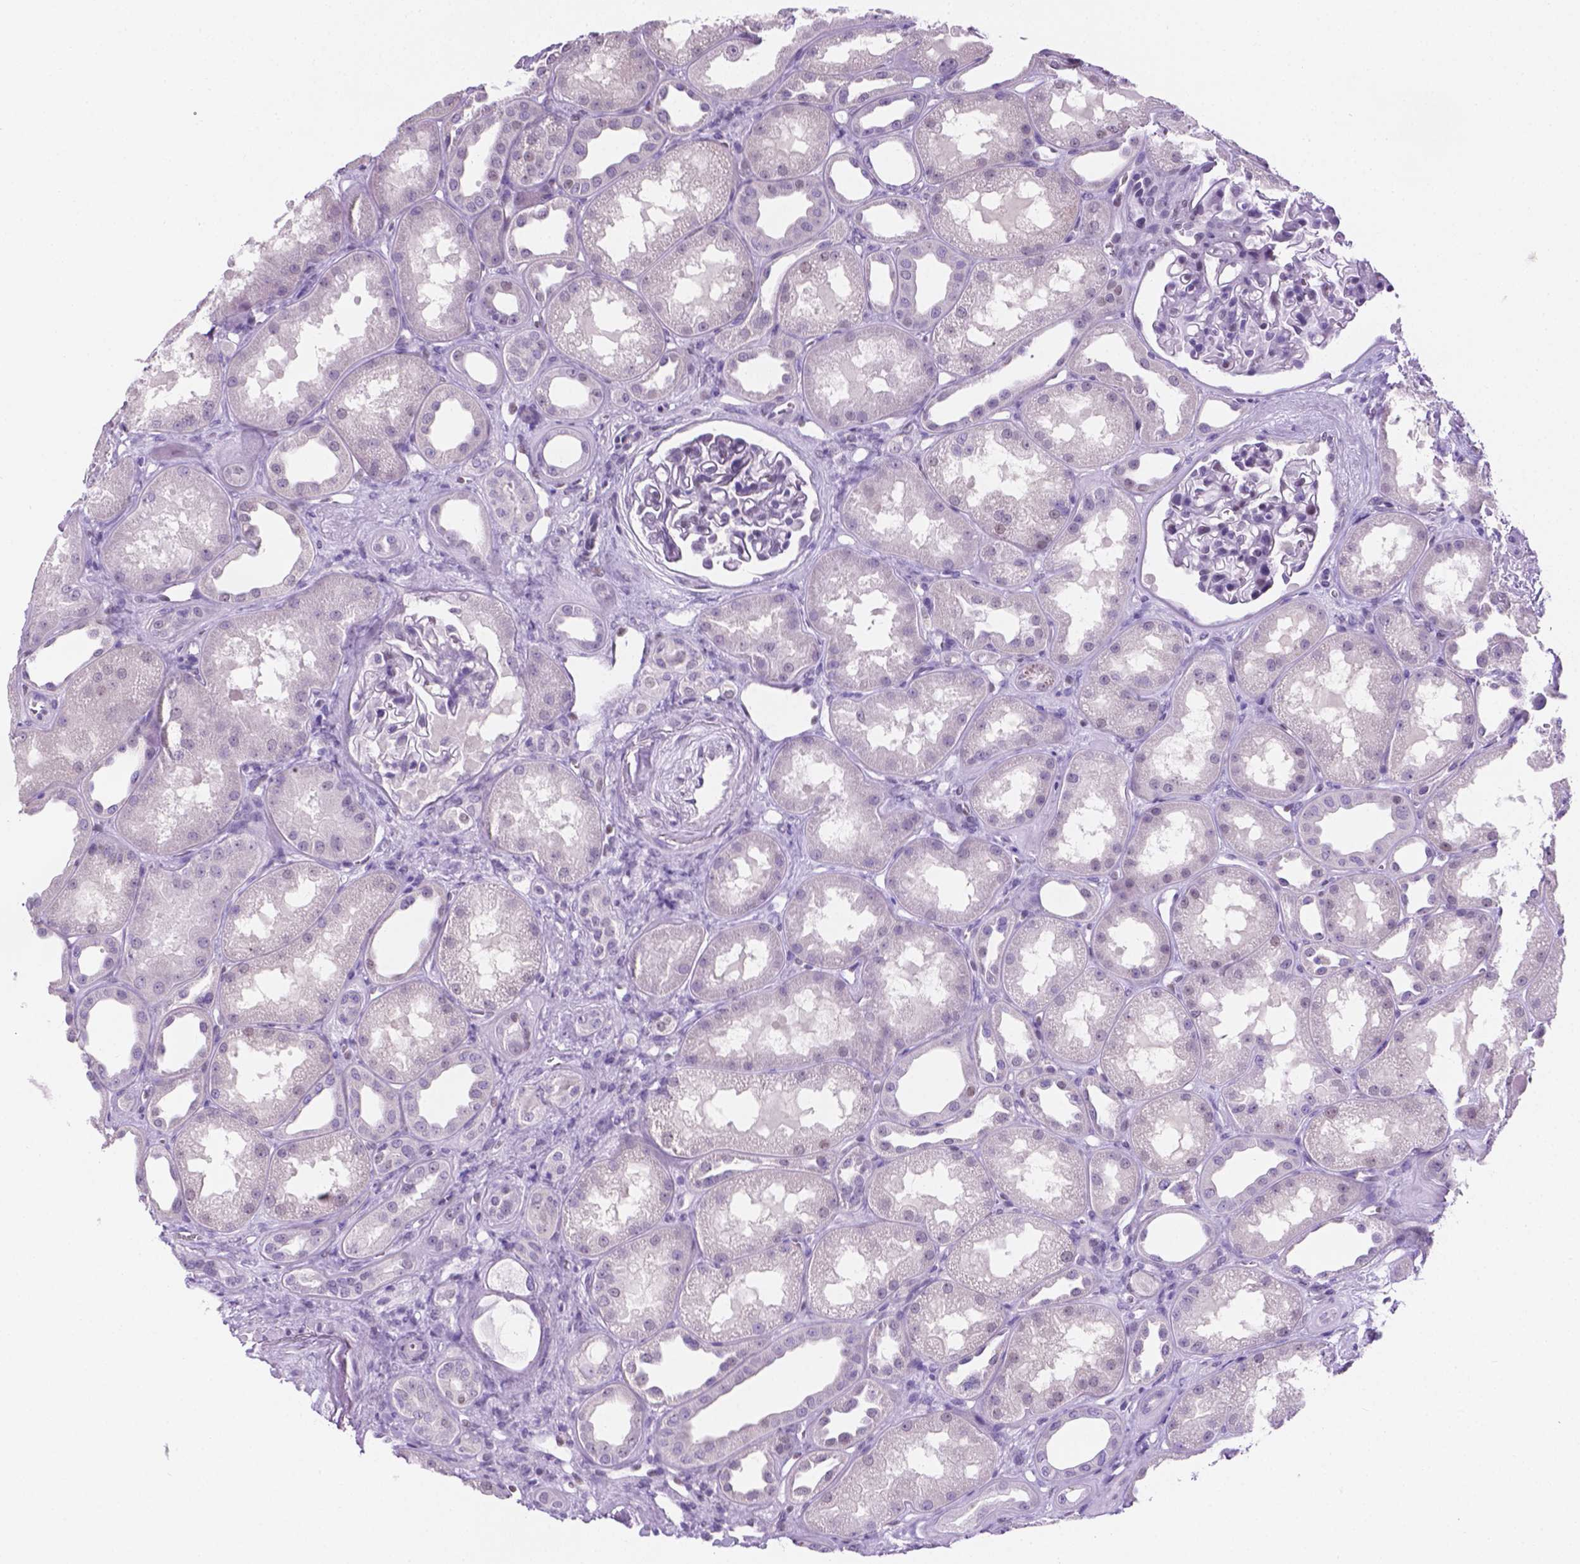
{"staining": {"intensity": "negative", "quantity": "none", "location": "none"}, "tissue": "kidney", "cell_type": "Cells in glomeruli", "image_type": "normal", "snomed": [{"axis": "morphology", "description": "Normal tissue, NOS"}, {"axis": "topography", "description": "Kidney"}], "caption": "This is an IHC histopathology image of unremarkable human kidney. There is no positivity in cells in glomeruli.", "gene": "TMEM210", "patient": {"sex": "male", "age": 61}}